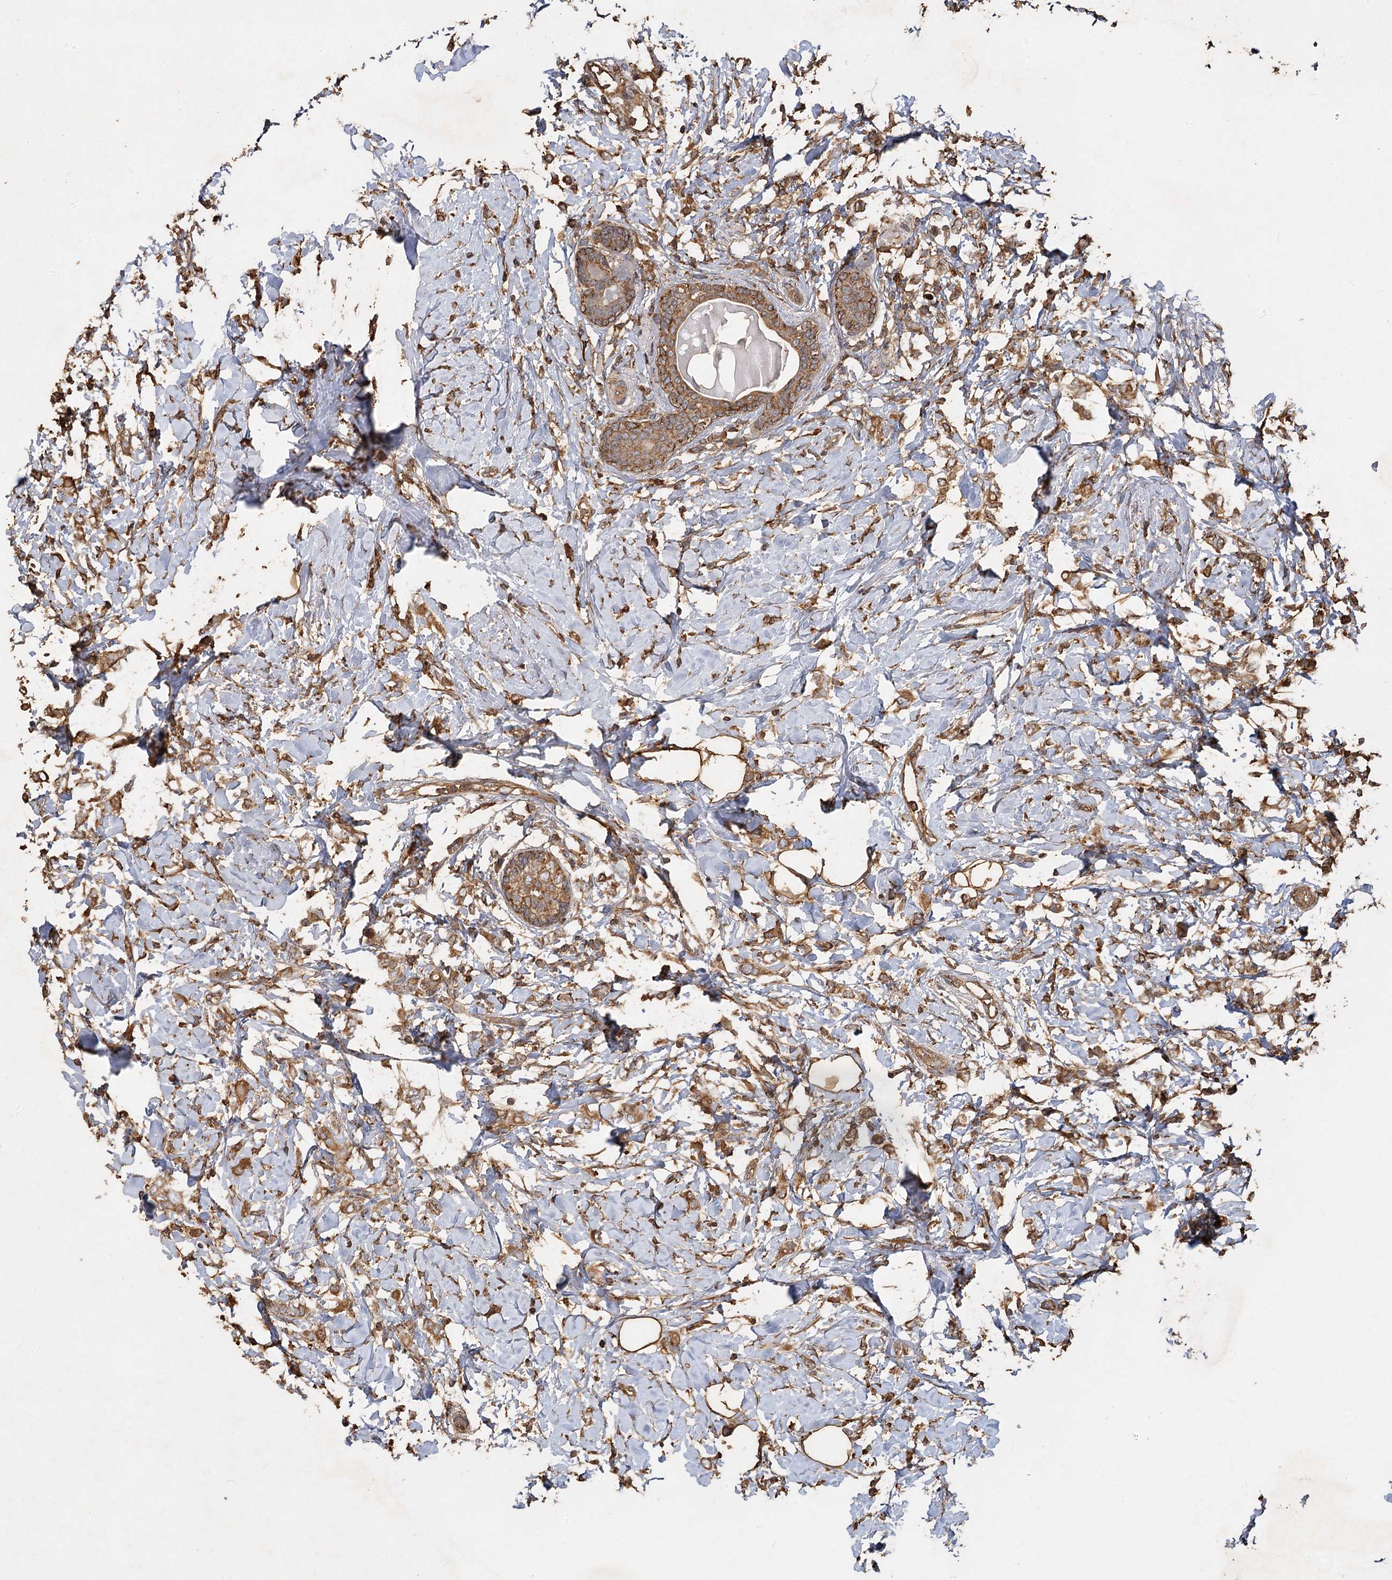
{"staining": {"intensity": "moderate", "quantity": ">75%", "location": "cytoplasmic/membranous"}, "tissue": "breast cancer", "cell_type": "Tumor cells", "image_type": "cancer", "snomed": [{"axis": "morphology", "description": "Normal tissue, NOS"}, {"axis": "morphology", "description": "Lobular carcinoma"}, {"axis": "topography", "description": "Breast"}], "caption": "IHC image of neoplastic tissue: human lobular carcinoma (breast) stained using immunohistochemistry exhibits medium levels of moderate protein expression localized specifically in the cytoplasmic/membranous of tumor cells, appearing as a cytoplasmic/membranous brown color.", "gene": "PIK3C2A", "patient": {"sex": "female", "age": 47}}